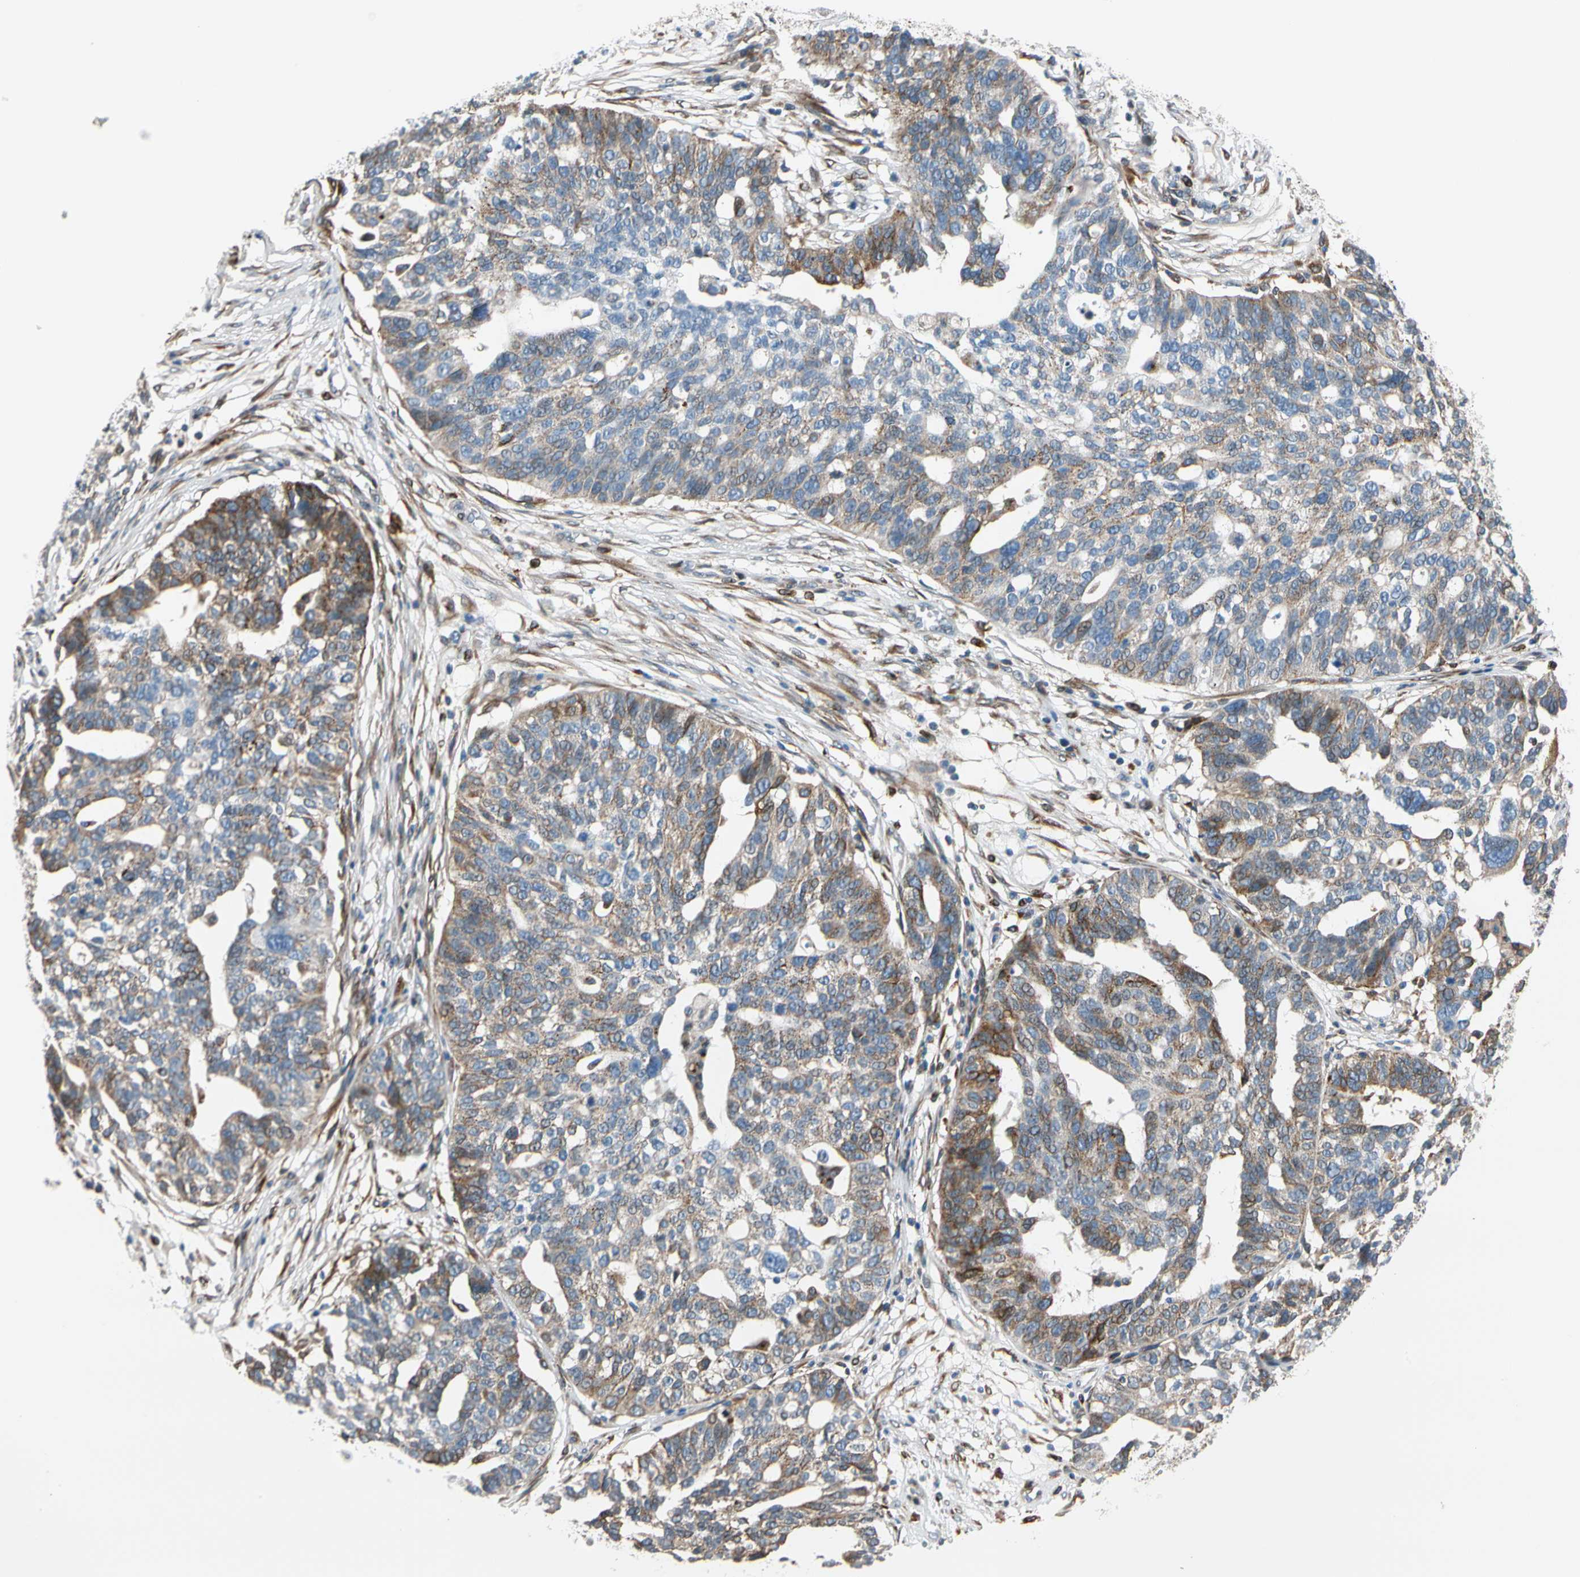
{"staining": {"intensity": "moderate", "quantity": "<25%", "location": "cytoplasmic/membranous"}, "tissue": "ovarian cancer", "cell_type": "Tumor cells", "image_type": "cancer", "snomed": [{"axis": "morphology", "description": "Cystadenocarcinoma, serous, NOS"}, {"axis": "topography", "description": "Ovary"}], "caption": "Brown immunohistochemical staining in ovarian cancer (serous cystadenocarcinoma) shows moderate cytoplasmic/membranous staining in about <25% of tumor cells.", "gene": "NUCB1", "patient": {"sex": "female", "age": 59}}